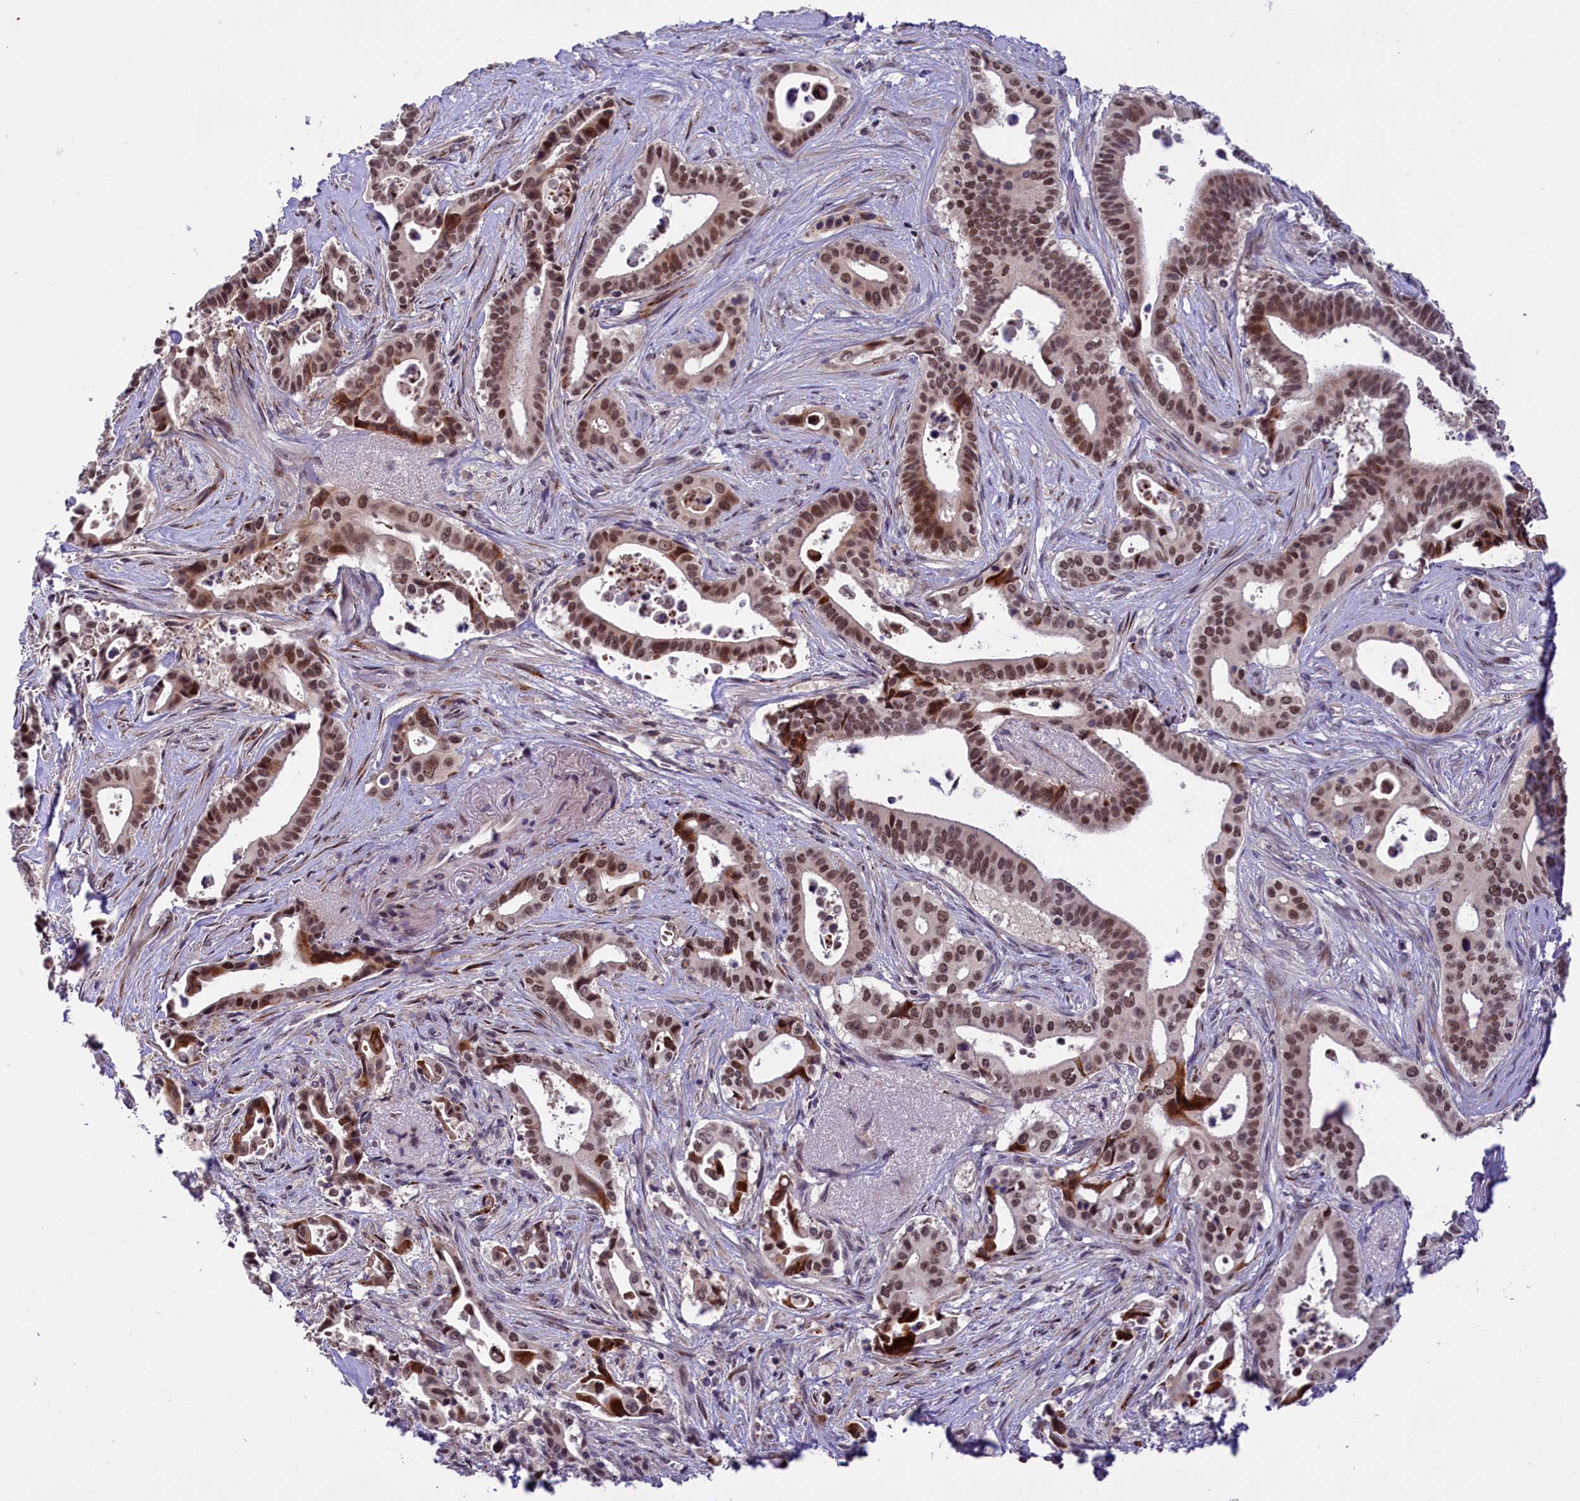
{"staining": {"intensity": "moderate", "quantity": ">75%", "location": "nuclear"}, "tissue": "pancreatic cancer", "cell_type": "Tumor cells", "image_type": "cancer", "snomed": [{"axis": "morphology", "description": "Adenocarcinoma, NOS"}, {"axis": "topography", "description": "Pancreas"}], "caption": "Immunohistochemical staining of pancreatic cancer (adenocarcinoma) demonstrates medium levels of moderate nuclear positivity in about >75% of tumor cells.", "gene": "FBXO45", "patient": {"sex": "female", "age": 77}}